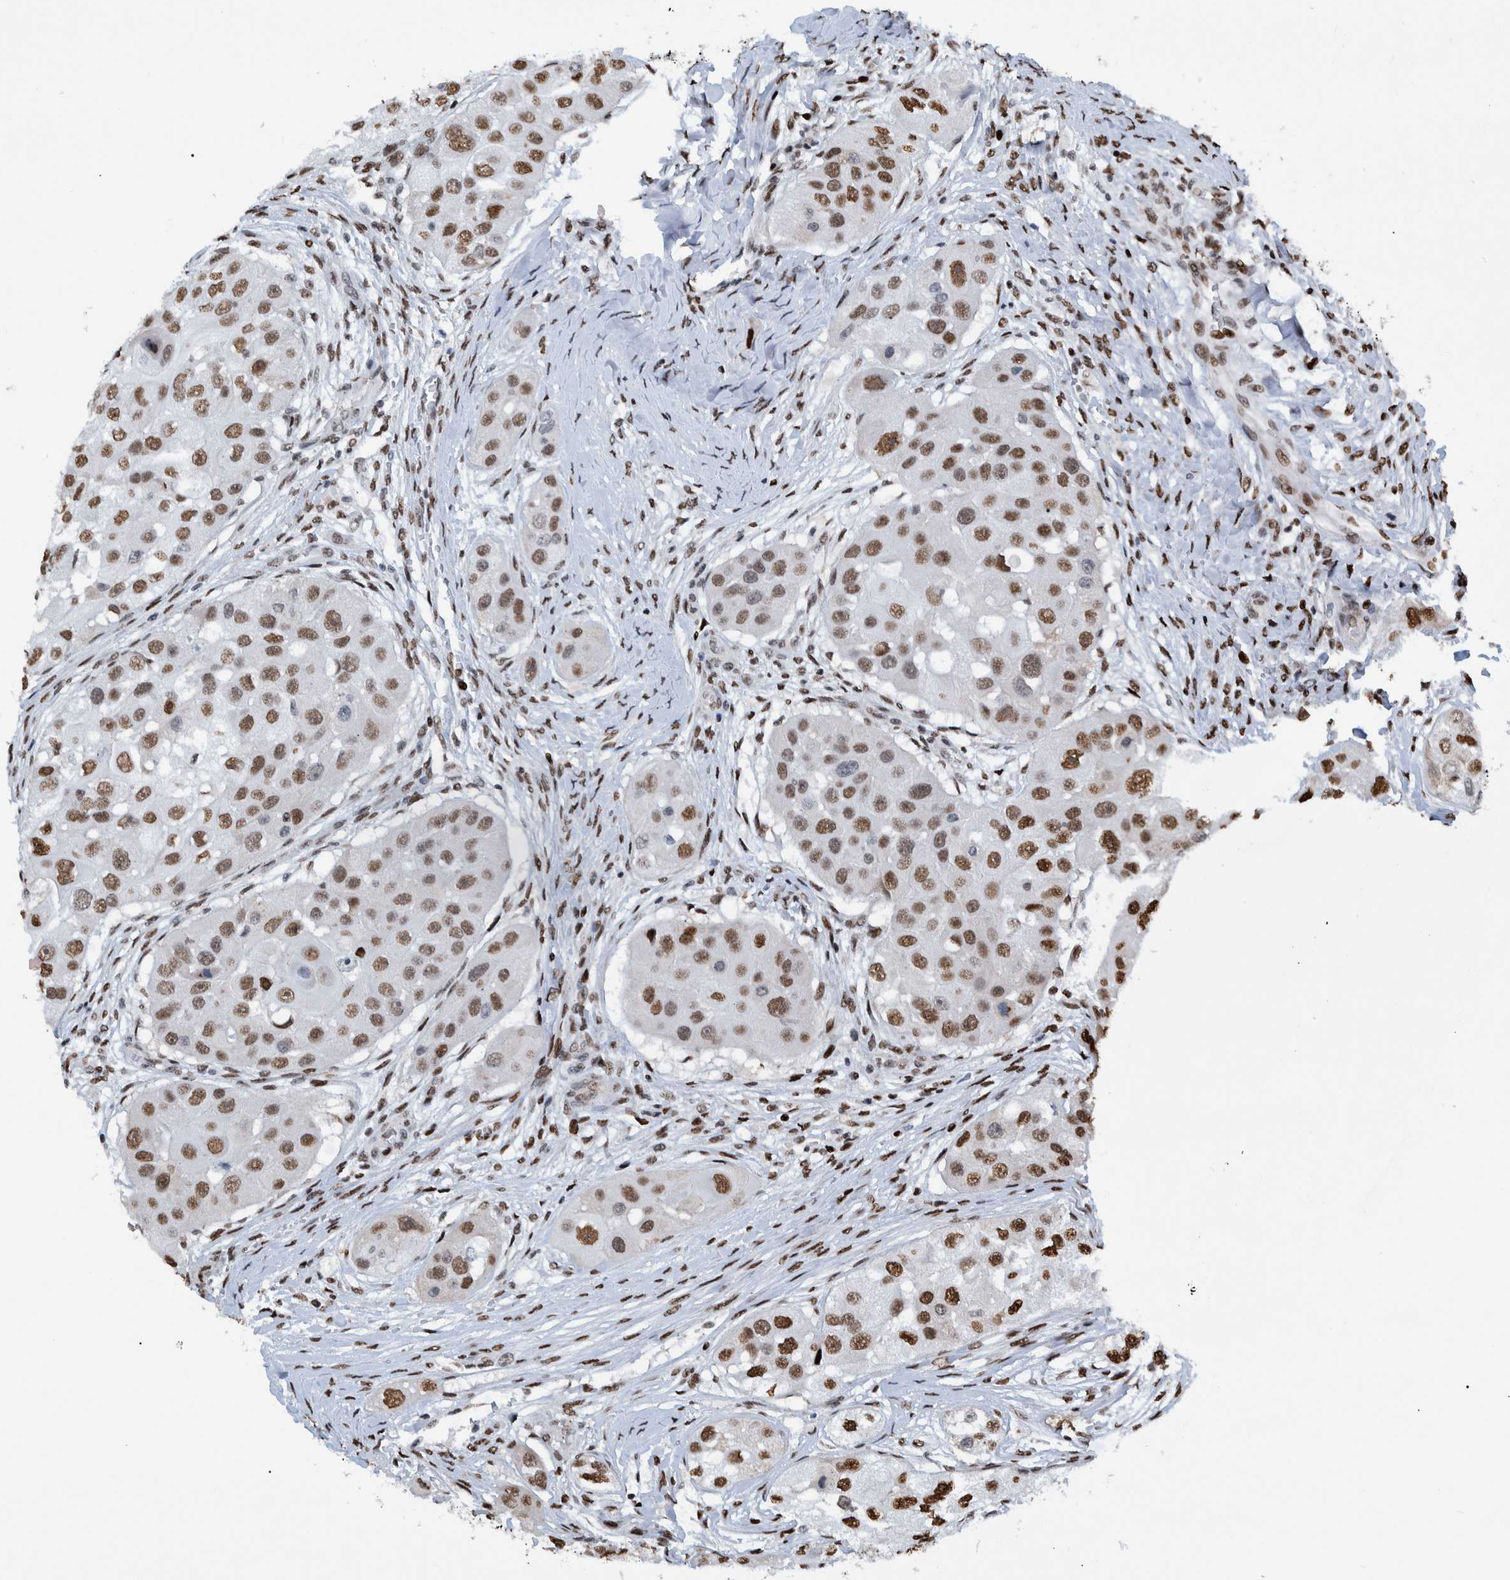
{"staining": {"intensity": "strong", "quantity": ">75%", "location": "nuclear"}, "tissue": "head and neck cancer", "cell_type": "Tumor cells", "image_type": "cancer", "snomed": [{"axis": "morphology", "description": "Normal tissue, NOS"}, {"axis": "morphology", "description": "Squamous cell carcinoma, NOS"}, {"axis": "topography", "description": "Skeletal muscle"}, {"axis": "topography", "description": "Head-Neck"}], "caption": "Brown immunohistochemical staining in human head and neck cancer reveals strong nuclear expression in about >75% of tumor cells.", "gene": "HEATR9", "patient": {"sex": "male", "age": 51}}